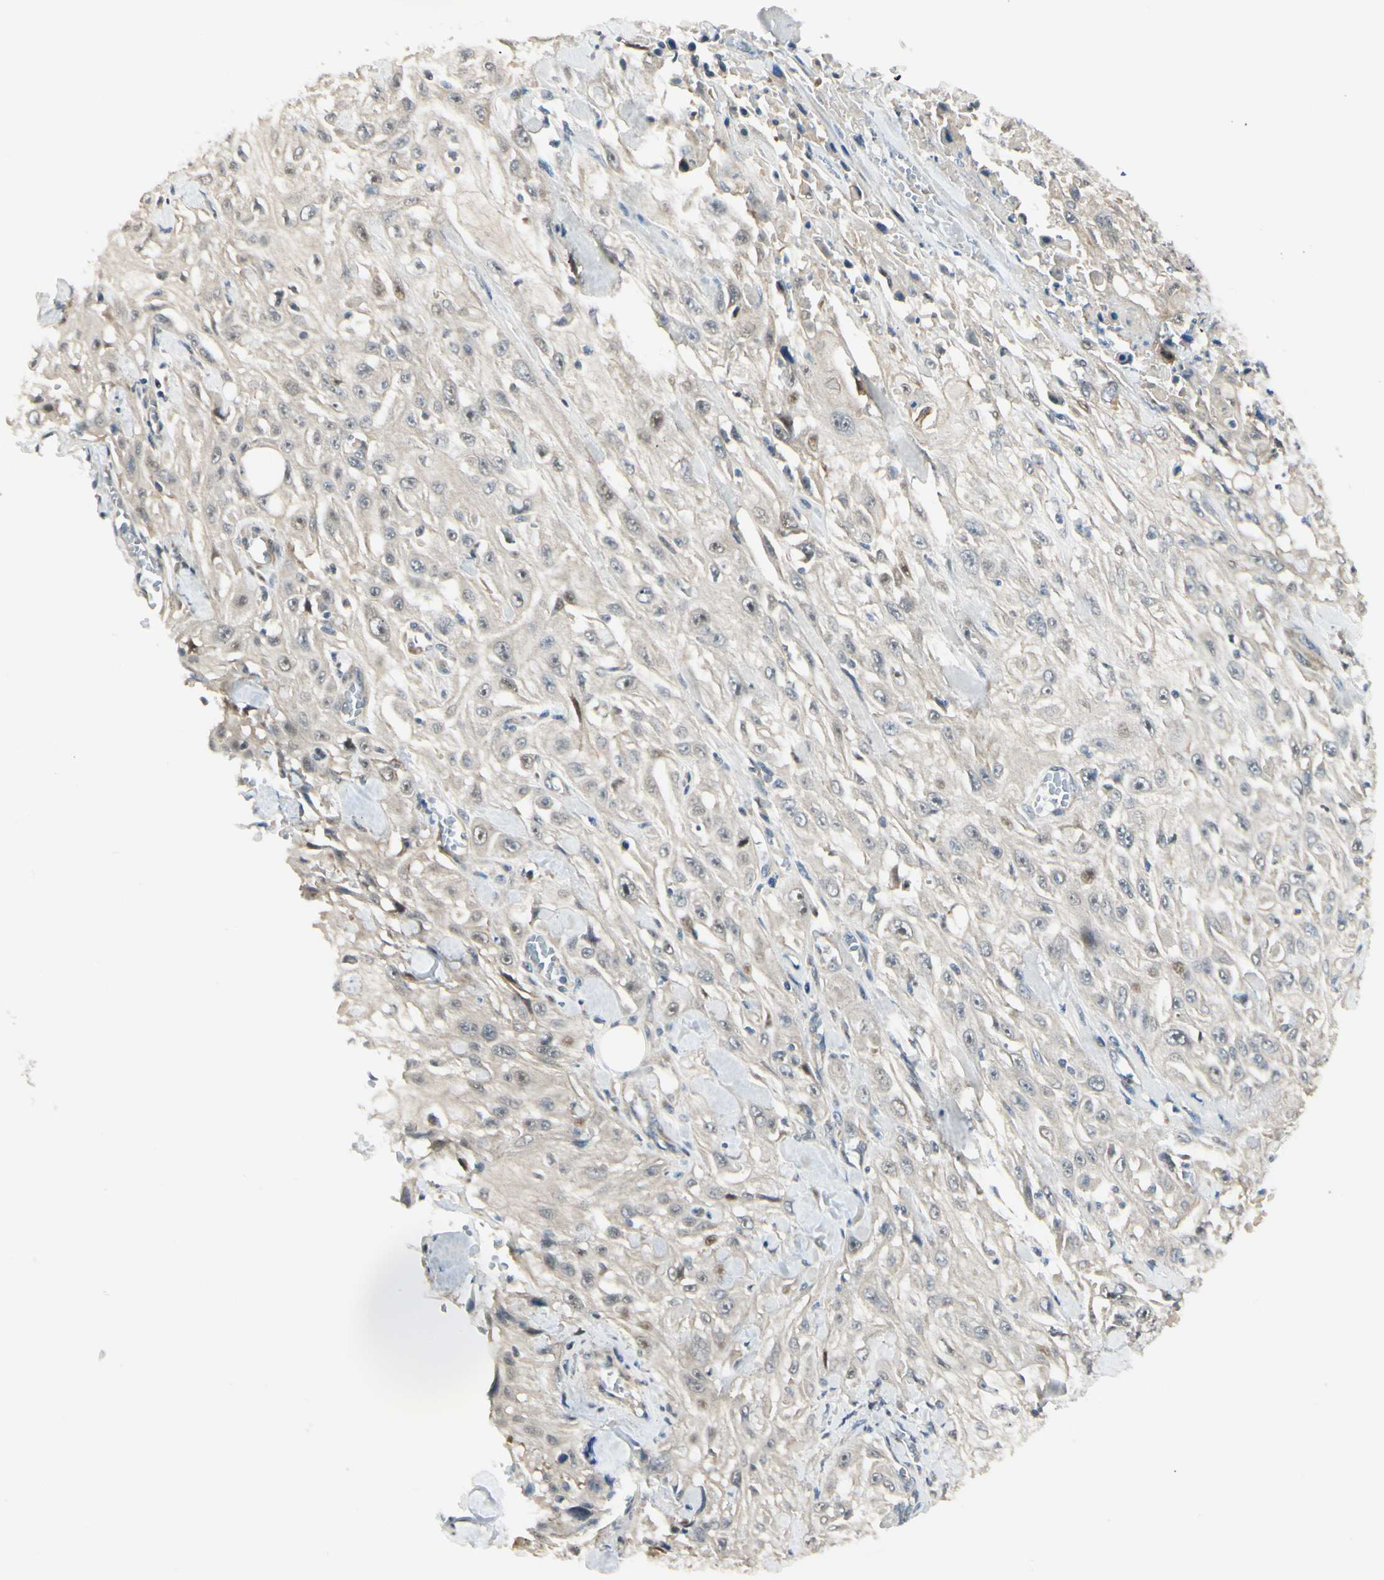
{"staining": {"intensity": "weak", "quantity": "<25%", "location": "nuclear"}, "tissue": "skin cancer", "cell_type": "Tumor cells", "image_type": "cancer", "snomed": [{"axis": "morphology", "description": "Squamous cell carcinoma, NOS"}, {"axis": "morphology", "description": "Squamous cell carcinoma, metastatic, NOS"}, {"axis": "topography", "description": "Skin"}, {"axis": "topography", "description": "Lymph node"}], "caption": "This is an immunohistochemistry (IHC) image of skin cancer (metastatic squamous cell carcinoma). There is no positivity in tumor cells.", "gene": "P4HA3", "patient": {"sex": "male", "age": 75}}